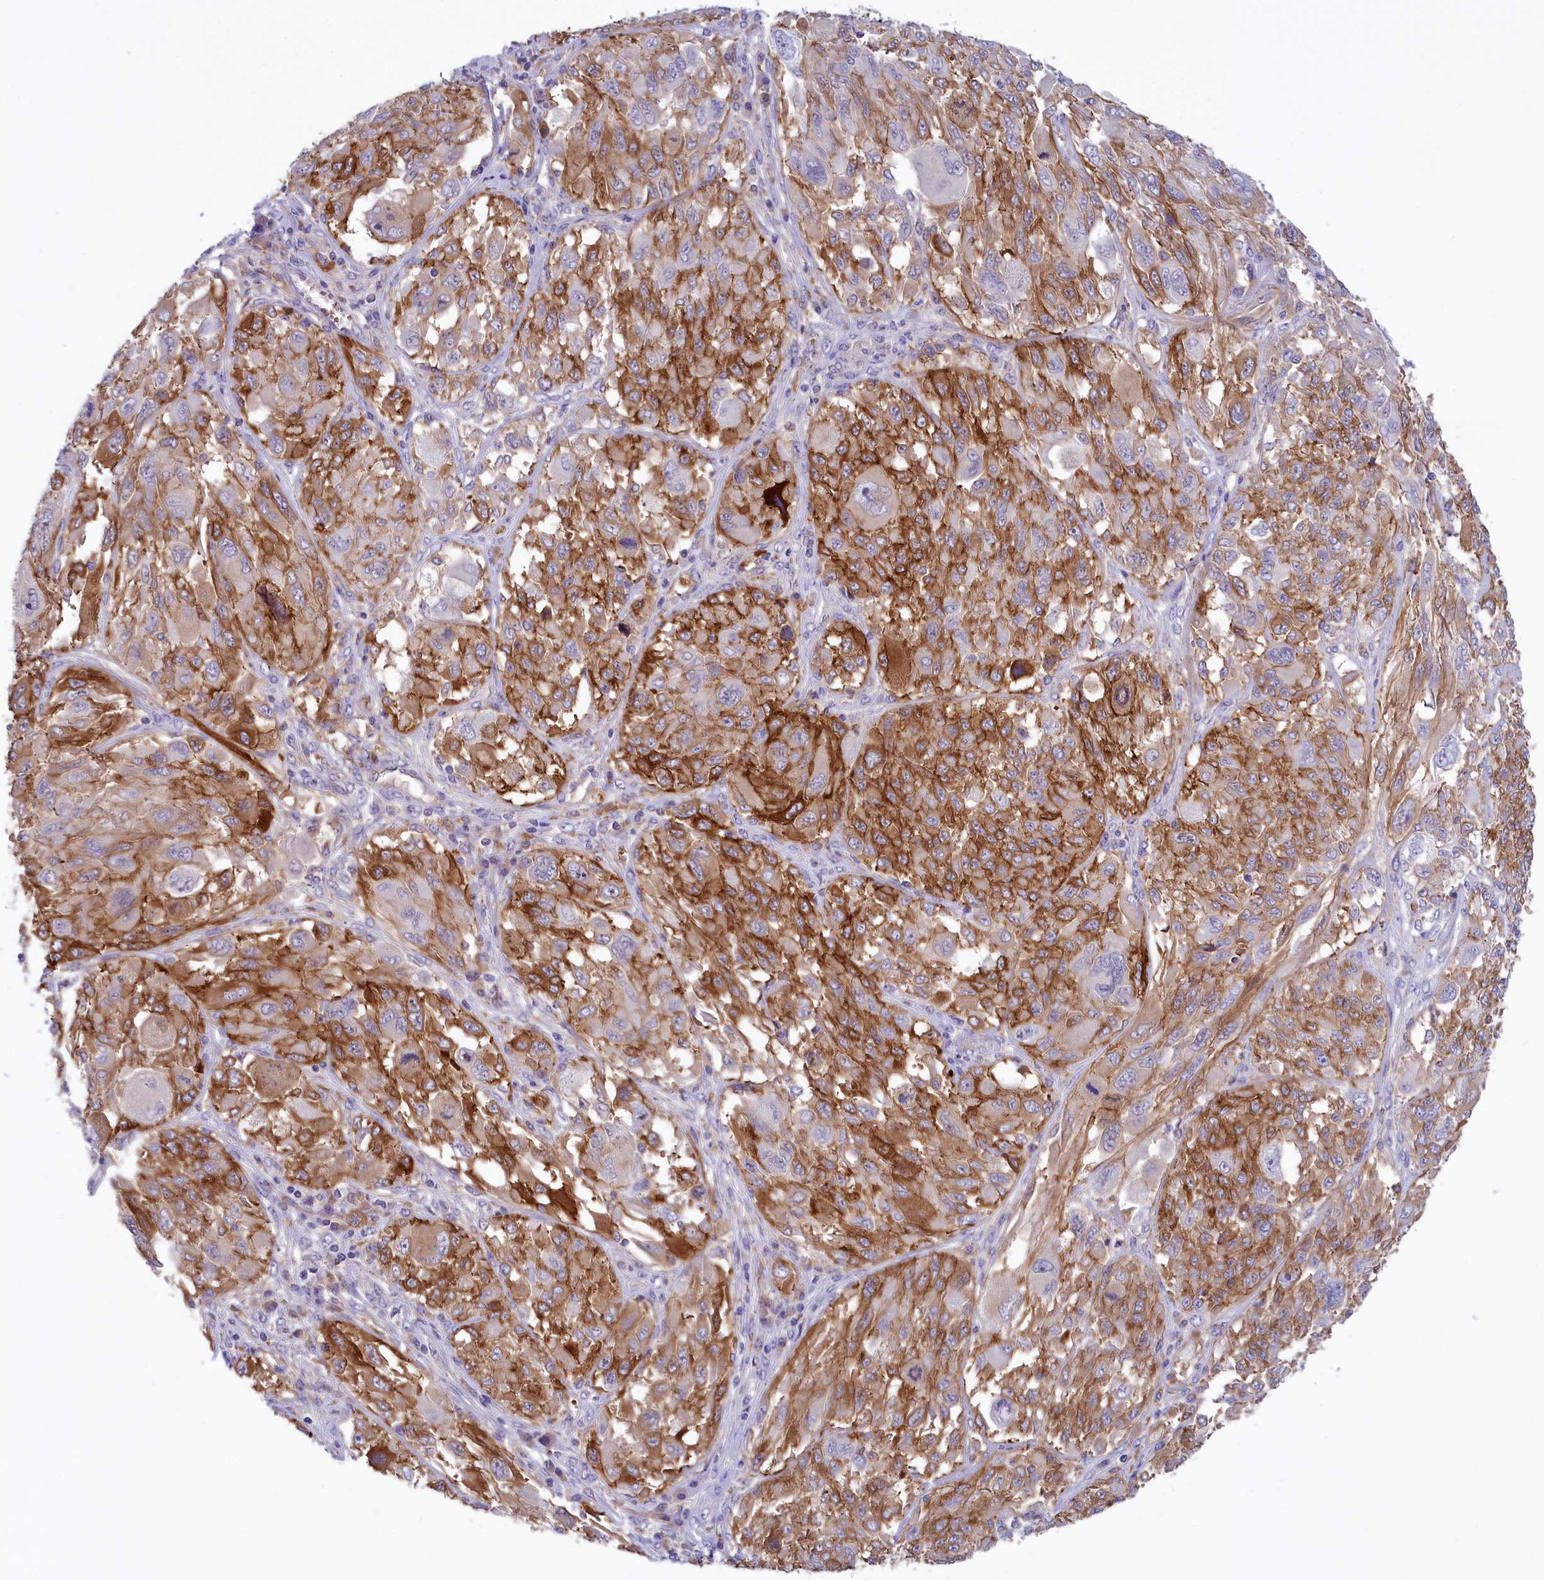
{"staining": {"intensity": "strong", "quantity": "25%-75%", "location": "cytoplasmic/membranous"}, "tissue": "melanoma", "cell_type": "Tumor cells", "image_type": "cancer", "snomed": [{"axis": "morphology", "description": "Malignant melanoma, NOS"}, {"axis": "topography", "description": "Skin"}], "caption": "Melanoma tissue shows strong cytoplasmic/membranous staining in approximately 25%-75% of tumor cells", "gene": "STYX", "patient": {"sex": "female", "age": 91}}